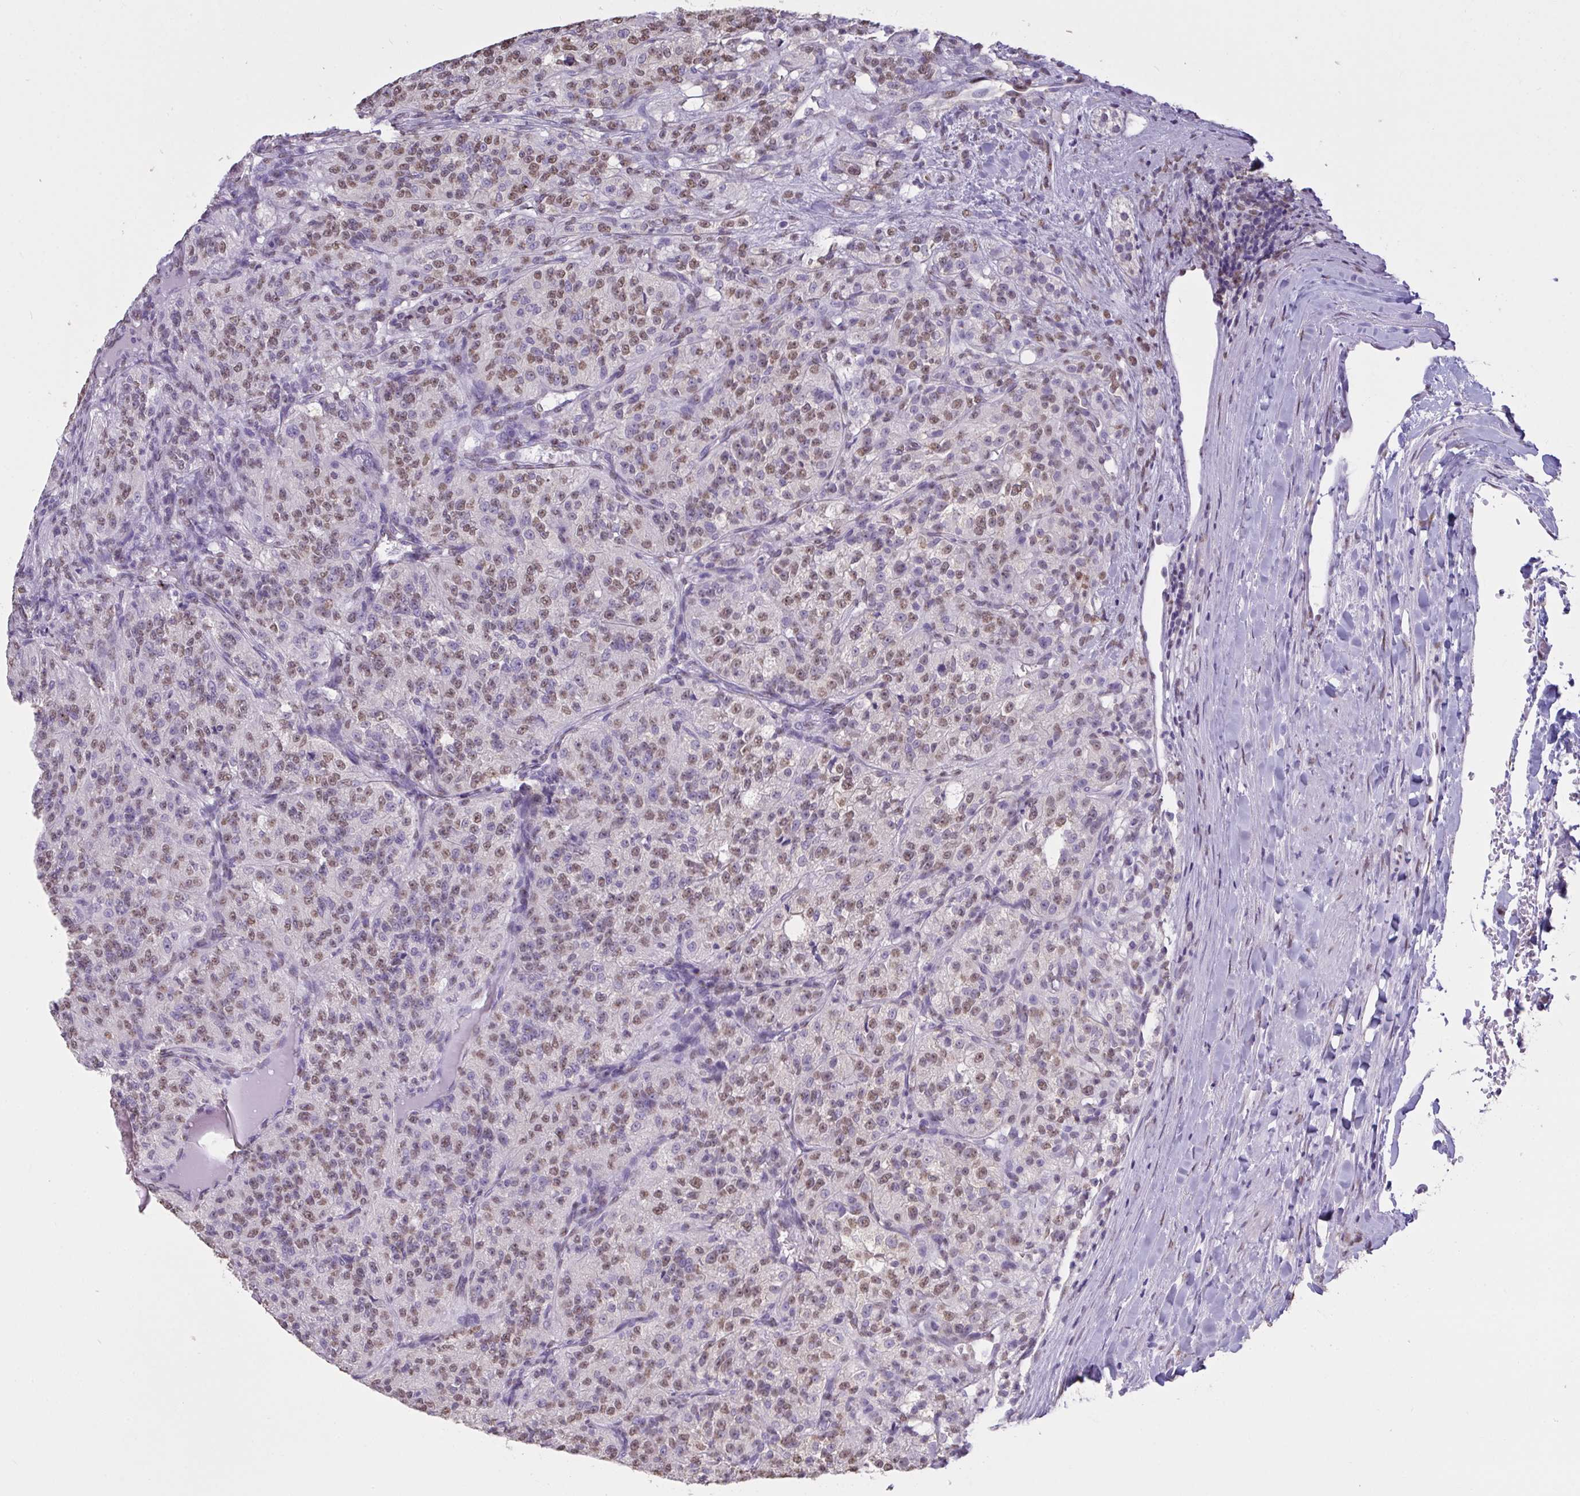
{"staining": {"intensity": "moderate", "quantity": "25%-75%", "location": "nuclear"}, "tissue": "renal cancer", "cell_type": "Tumor cells", "image_type": "cancer", "snomed": [{"axis": "morphology", "description": "Adenocarcinoma, NOS"}, {"axis": "topography", "description": "Kidney"}], "caption": "A medium amount of moderate nuclear staining is identified in about 25%-75% of tumor cells in renal cancer (adenocarcinoma) tissue. The staining was performed using DAB (3,3'-diaminobenzidine) to visualize the protein expression in brown, while the nuclei were stained in blue with hematoxylin (Magnification: 20x).", "gene": "SEMA6B", "patient": {"sex": "female", "age": 63}}